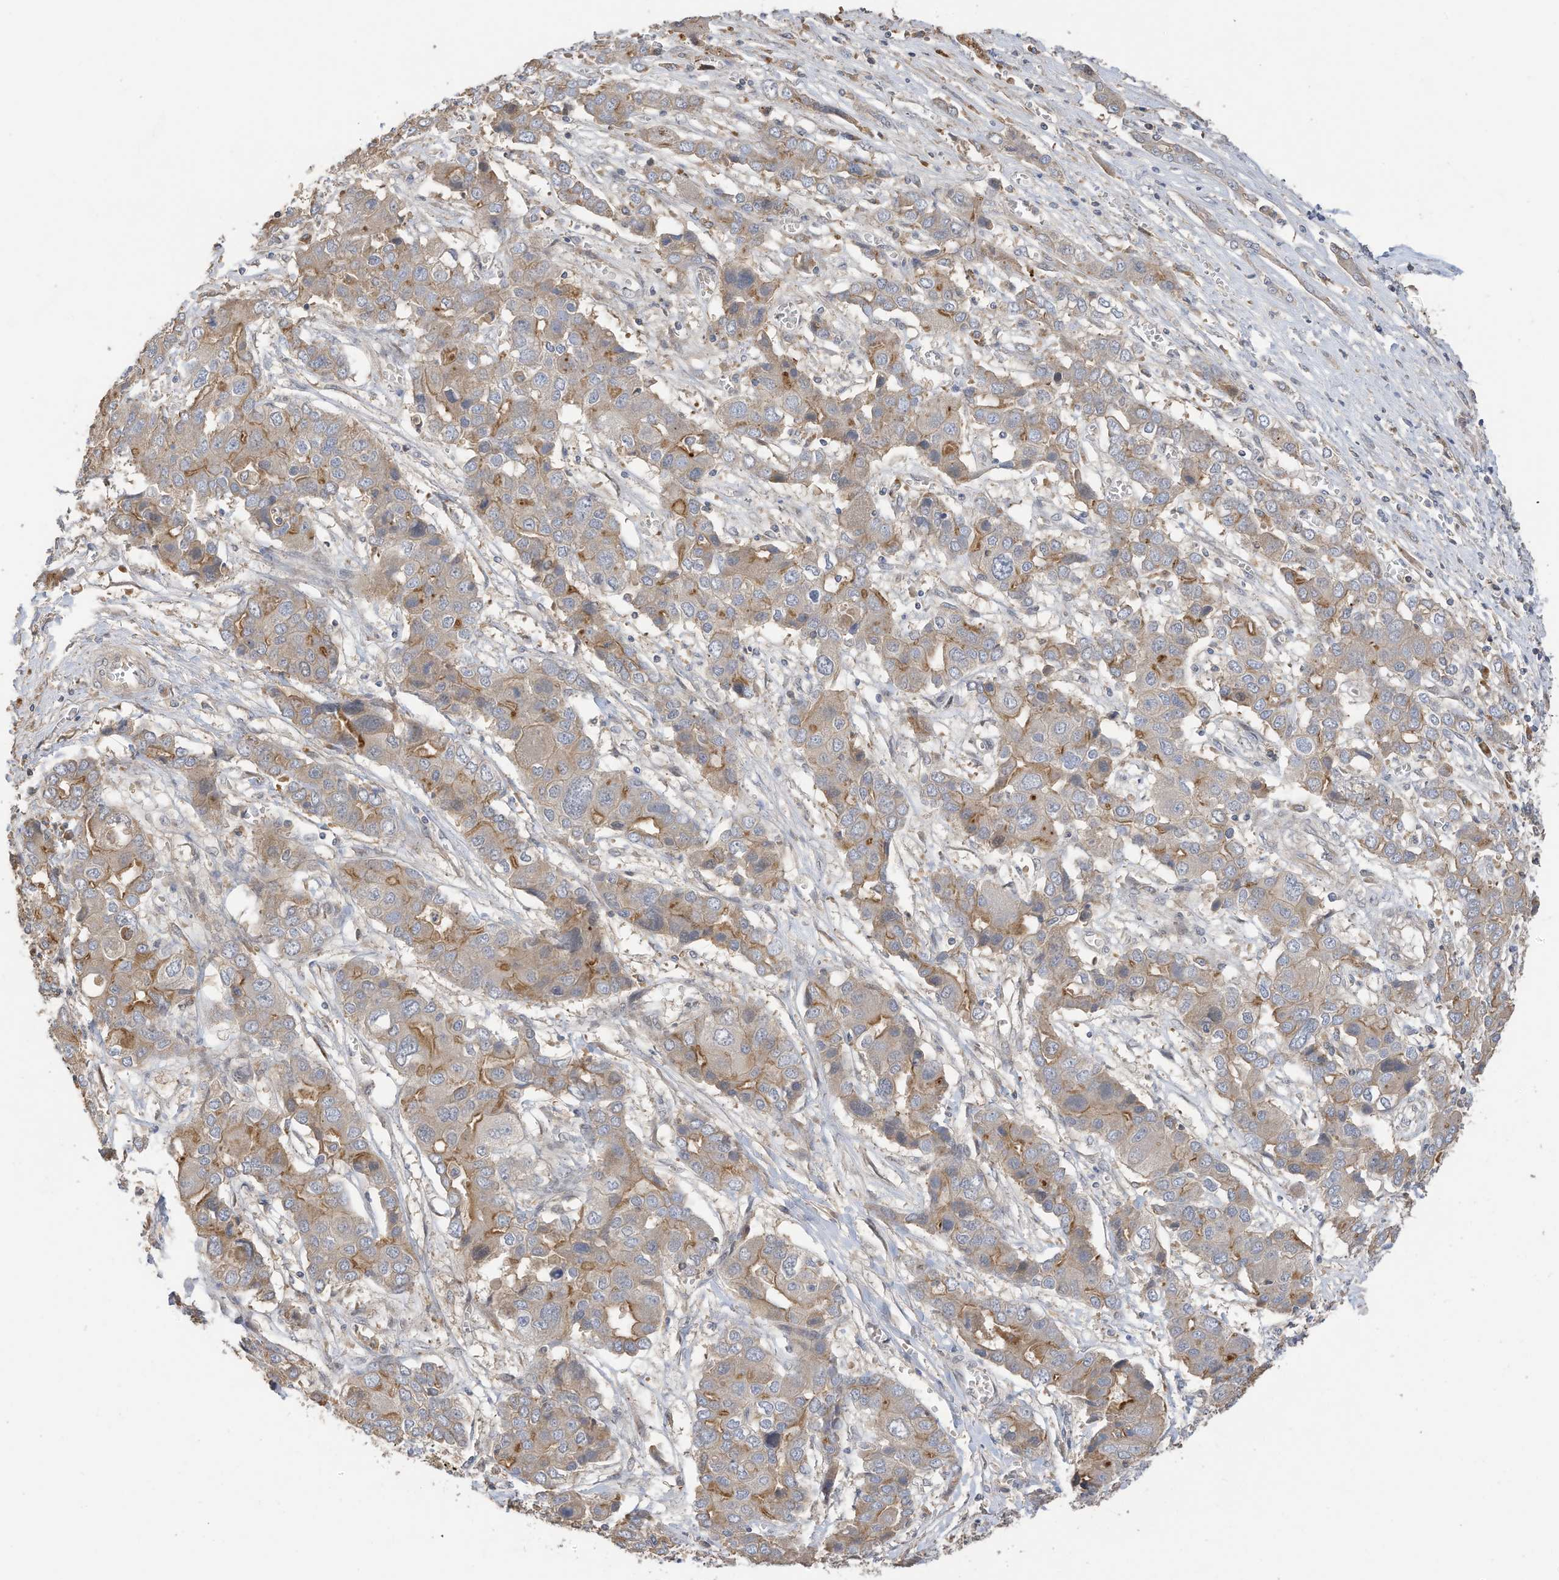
{"staining": {"intensity": "moderate", "quantity": "25%-75%", "location": "cytoplasmic/membranous"}, "tissue": "liver cancer", "cell_type": "Tumor cells", "image_type": "cancer", "snomed": [{"axis": "morphology", "description": "Cholangiocarcinoma"}, {"axis": "topography", "description": "Liver"}], "caption": "Immunohistochemistry (DAB) staining of human cholangiocarcinoma (liver) shows moderate cytoplasmic/membranous protein expression in approximately 25%-75% of tumor cells.", "gene": "REC8", "patient": {"sex": "male", "age": 67}}